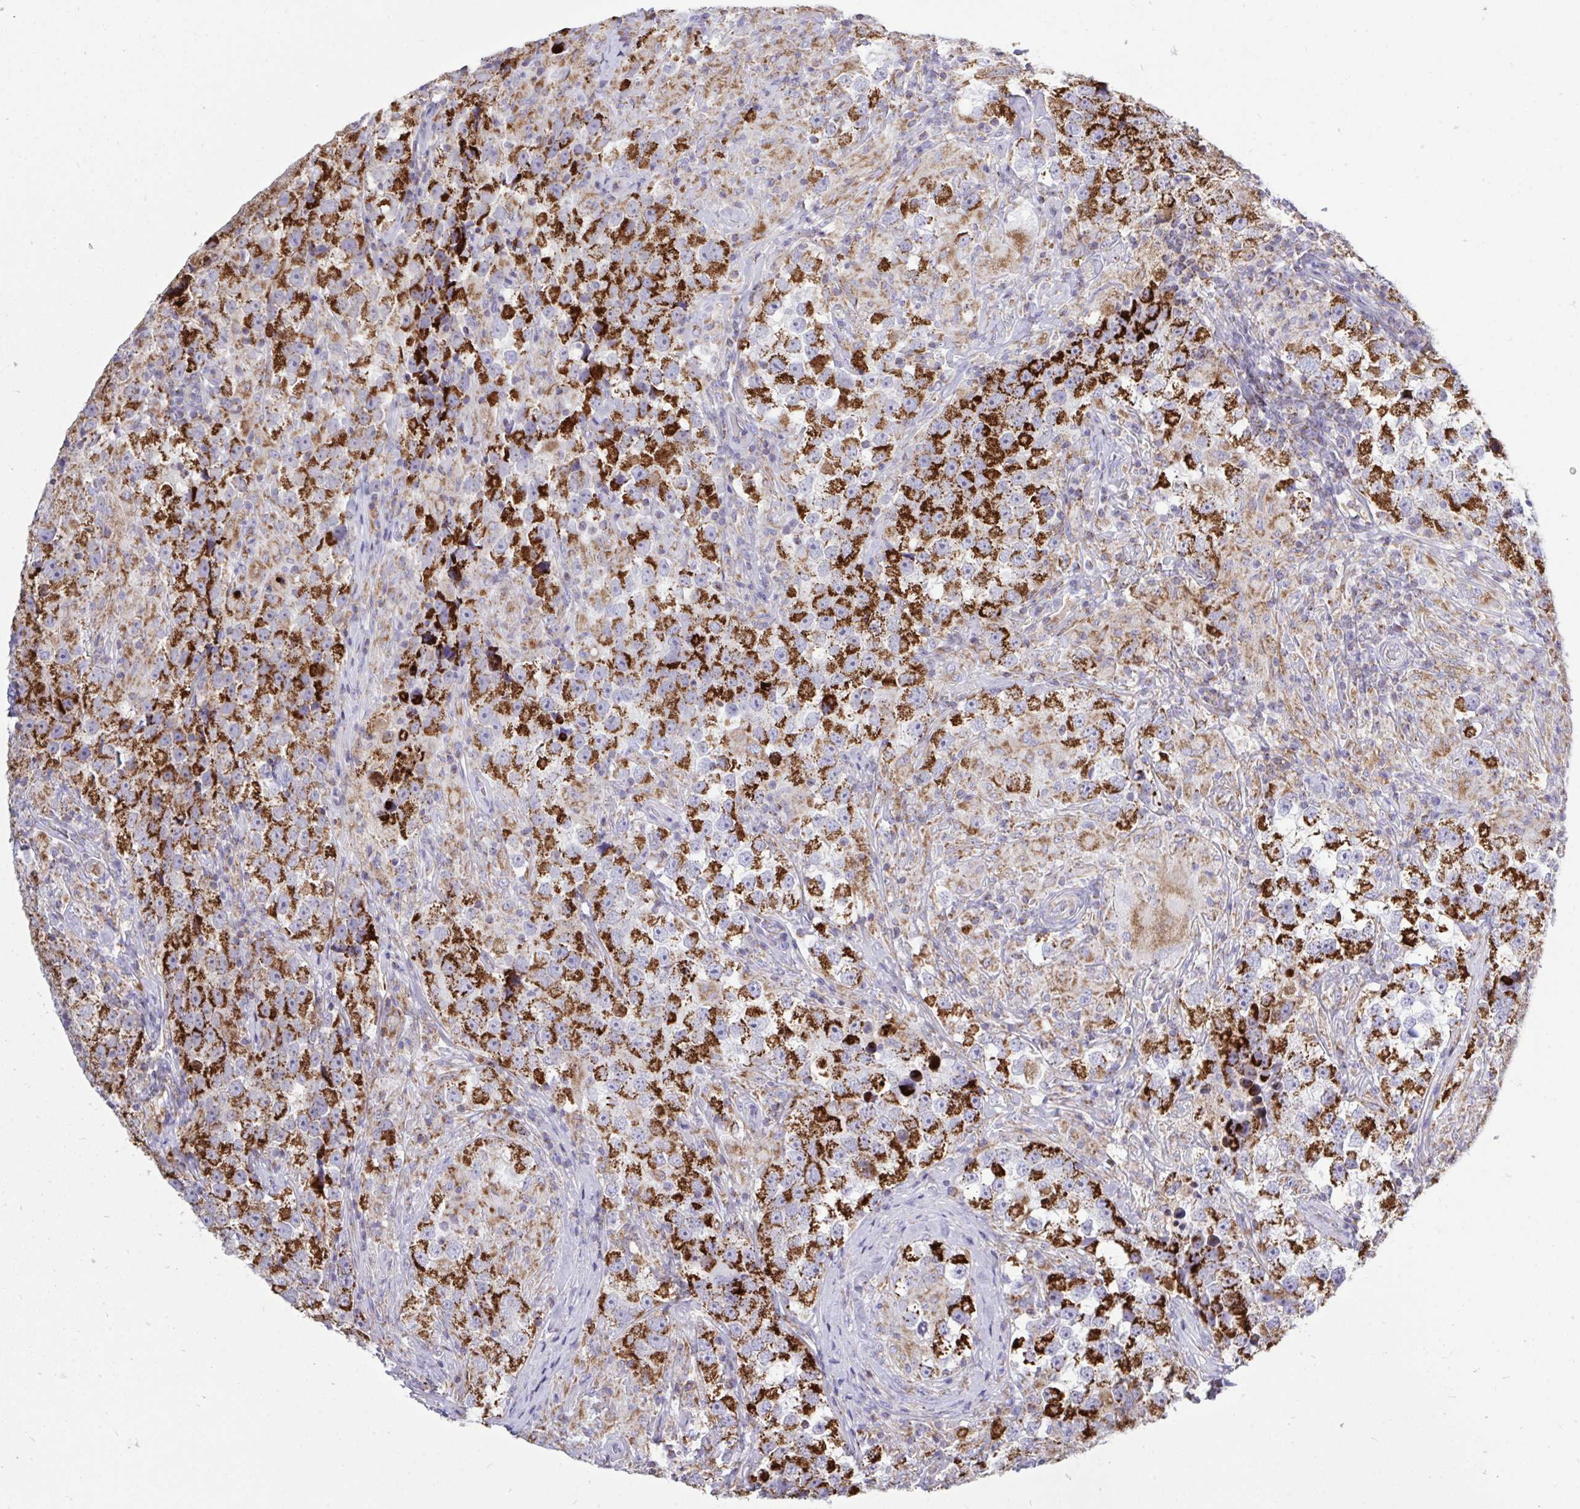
{"staining": {"intensity": "strong", "quantity": ">75%", "location": "cytoplasmic/membranous"}, "tissue": "testis cancer", "cell_type": "Tumor cells", "image_type": "cancer", "snomed": [{"axis": "morphology", "description": "Seminoma, NOS"}, {"axis": "topography", "description": "Testis"}], "caption": "A histopathology image of human testis cancer (seminoma) stained for a protein reveals strong cytoplasmic/membranous brown staining in tumor cells. (DAB (3,3'-diaminobenzidine) IHC, brown staining for protein, blue staining for nuclei).", "gene": "HSPE1", "patient": {"sex": "male", "age": 46}}